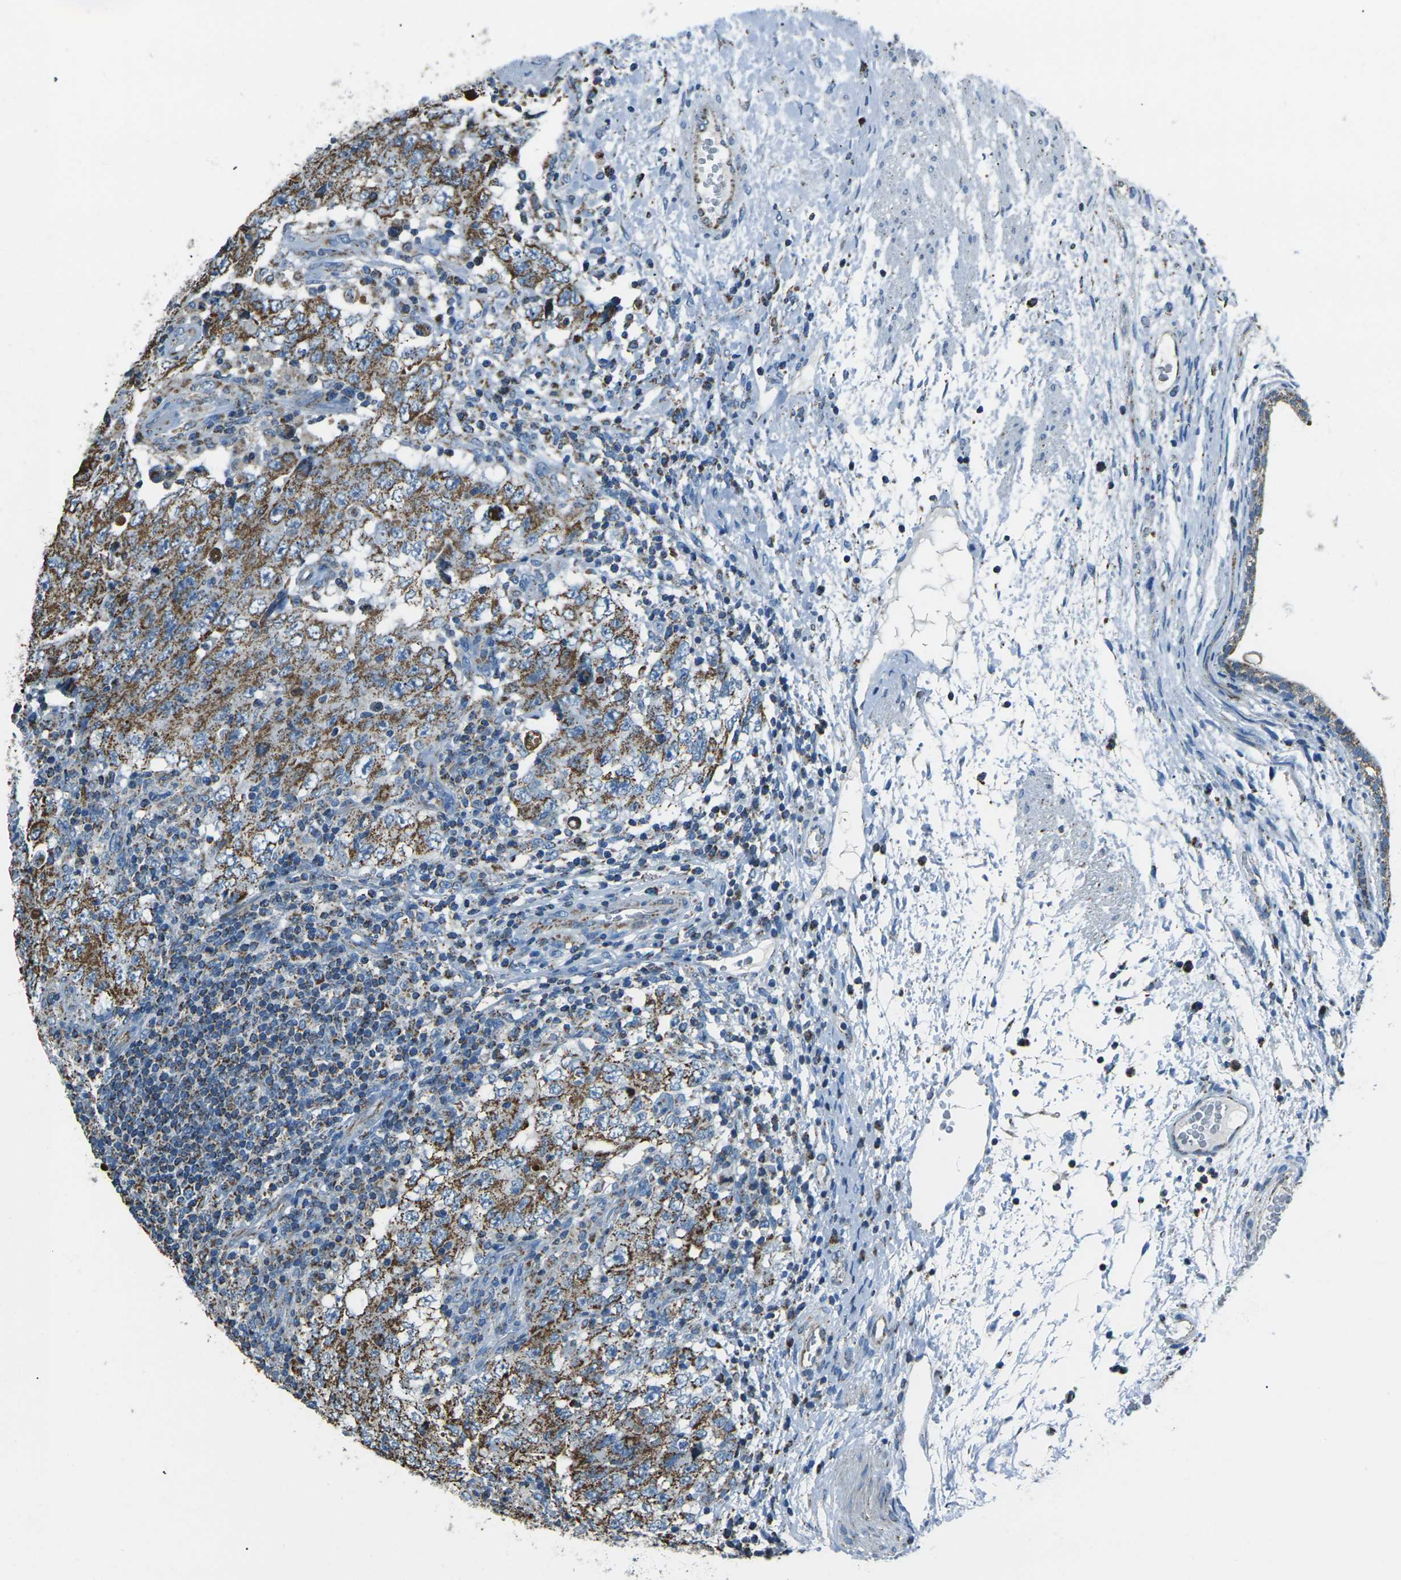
{"staining": {"intensity": "moderate", "quantity": ">75%", "location": "cytoplasmic/membranous"}, "tissue": "testis cancer", "cell_type": "Tumor cells", "image_type": "cancer", "snomed": [{"axis": "morphology", "description": "Carcinoma, Embryonal, NOS"}, {"axis": "topography", "description": "Testis"}], "caption": "The immunohistochemical stain highlights moderate cytoplasmic/membranous staining in tumor cells of testis cancer (embryonal carcinoma) tissue.", "gene": "IRF3", "patient": {"sex": "male", "age": 26}}